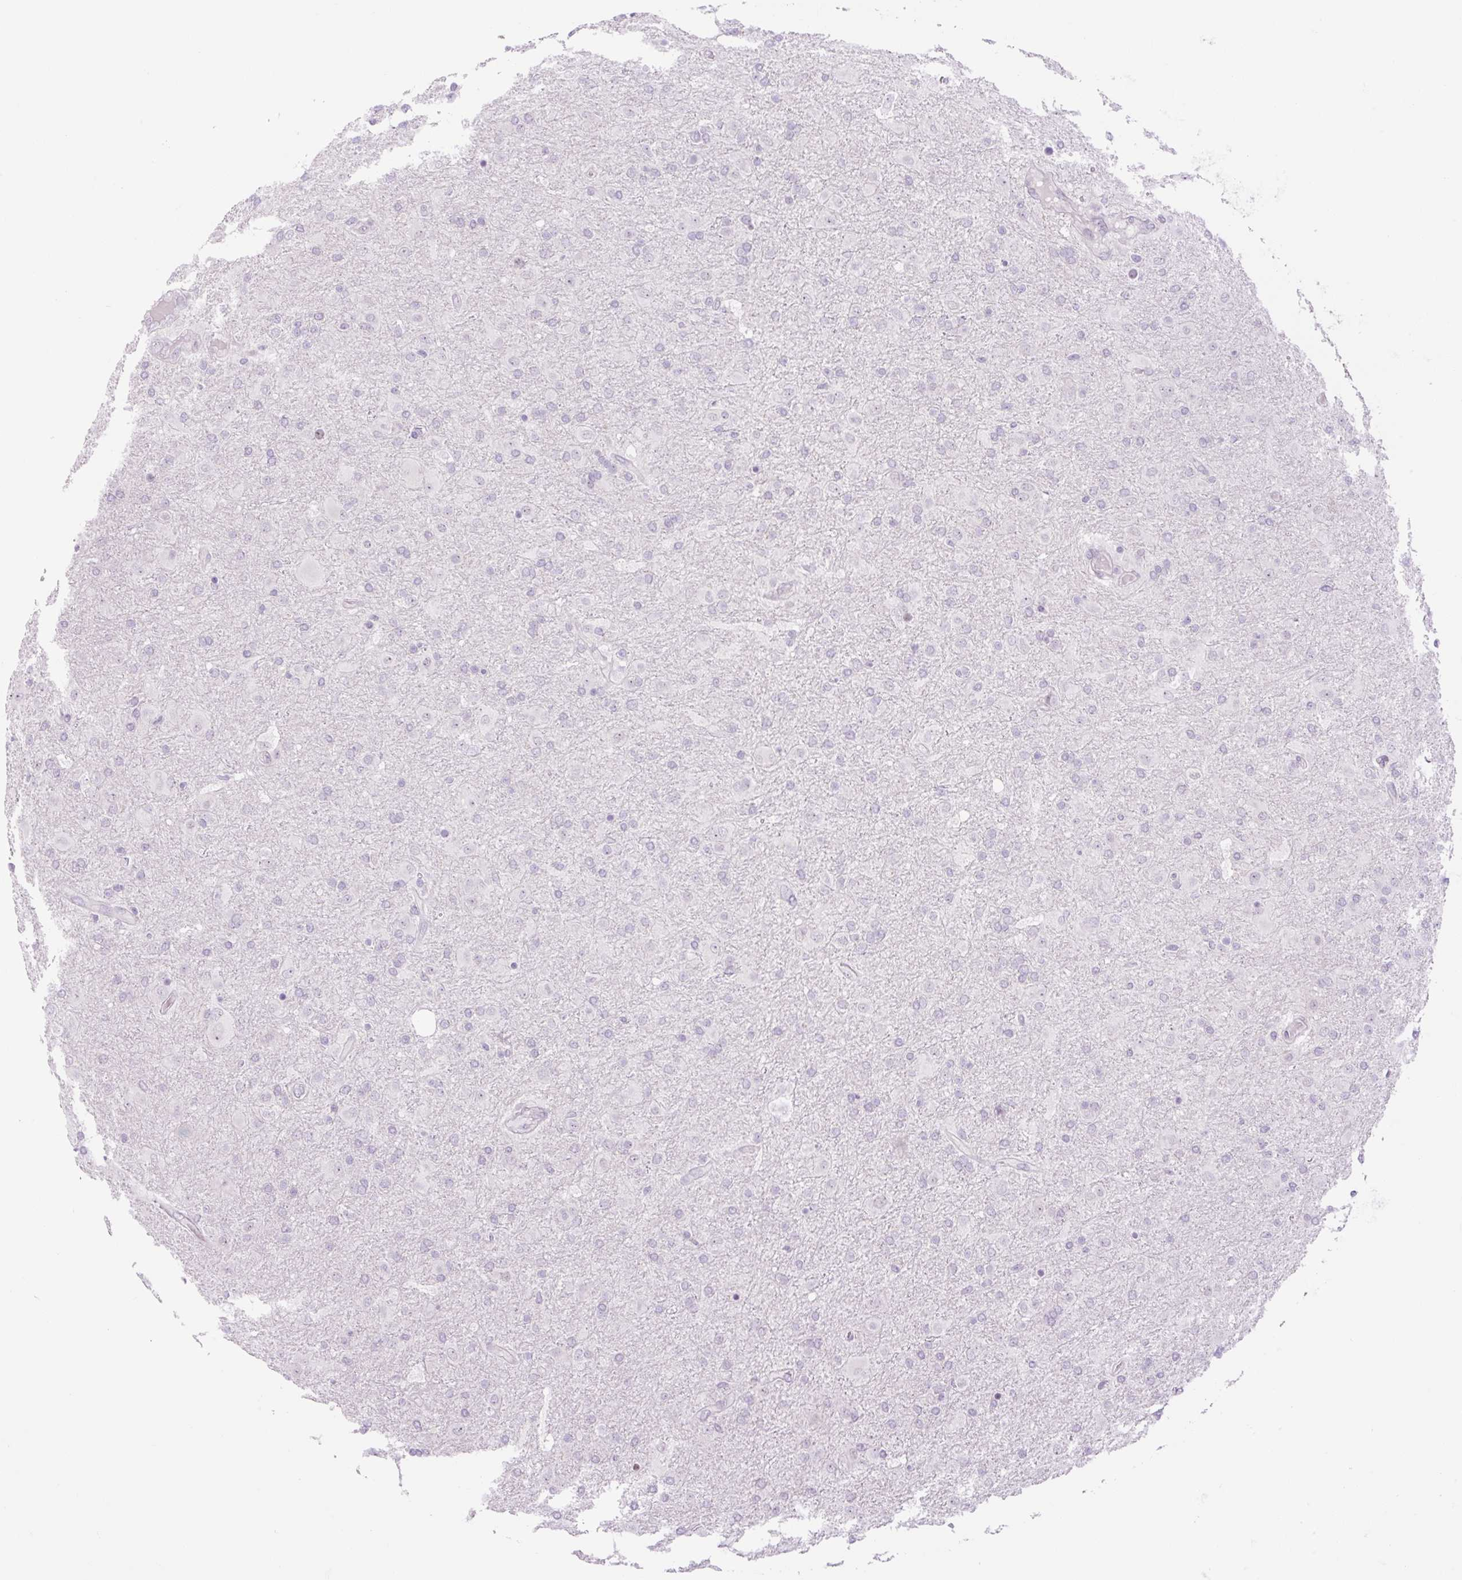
{"staining": {"intensity": "negative", "quantity": "none", "location": "none"}, "tissue": "glioma", "cell_type": "Tumor cells", "image_type": "cancer", "snomed": [{"axis": "morphology", "description": "Glioma, malignant, Low grade"}, {"axis": "topography", "description": "Brain"}], "caption": "The photomicrograph reveals no significant positivity in tumor cells of low-grade glioma (malignant).", "gene": "ZNF417", "patient": {"sex": "male", "age": 65}}